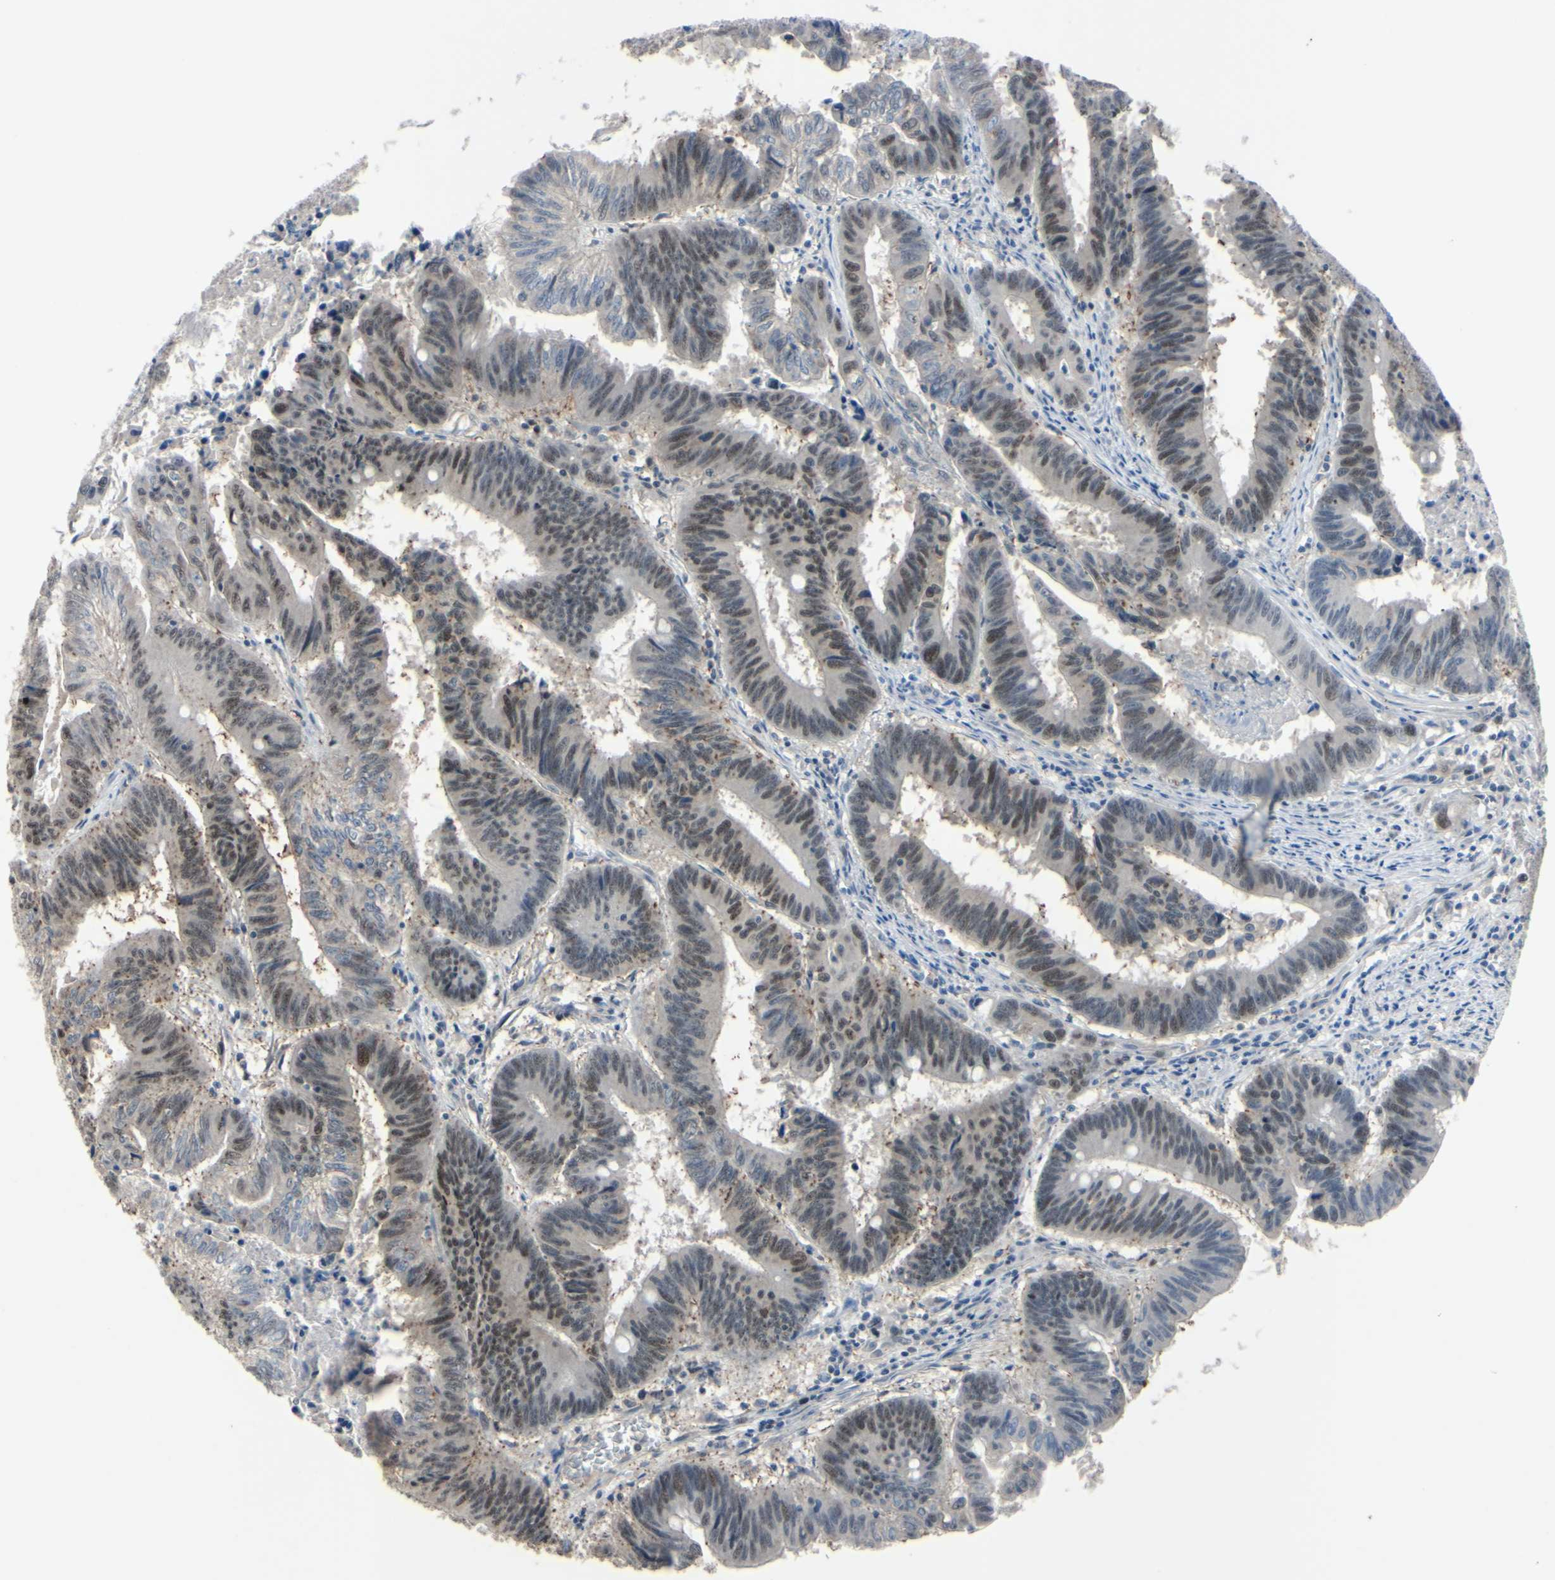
{"staining": {"intensity": "moderate", "quantity": "<25%", "location": "nuclear"}, "tissue": "colorectal cancer", "cell_type": "Tumor cells", "image_type": "cancer", "snomed": [{"axis": "morphology", "description": "Adenocarcinoma, NOS"}, {"axis": "topography", "description": "Colon"}], "caption": "Immunohistochemistry photomicrograph of human colorectal adenocarcinoma stained for a protein (brown), which demonstrates low levels of moderate nuclear expression in about <25% of tumor cells.", "gene": "LHX9", "patient": {"sex": "male", "age": 45}}